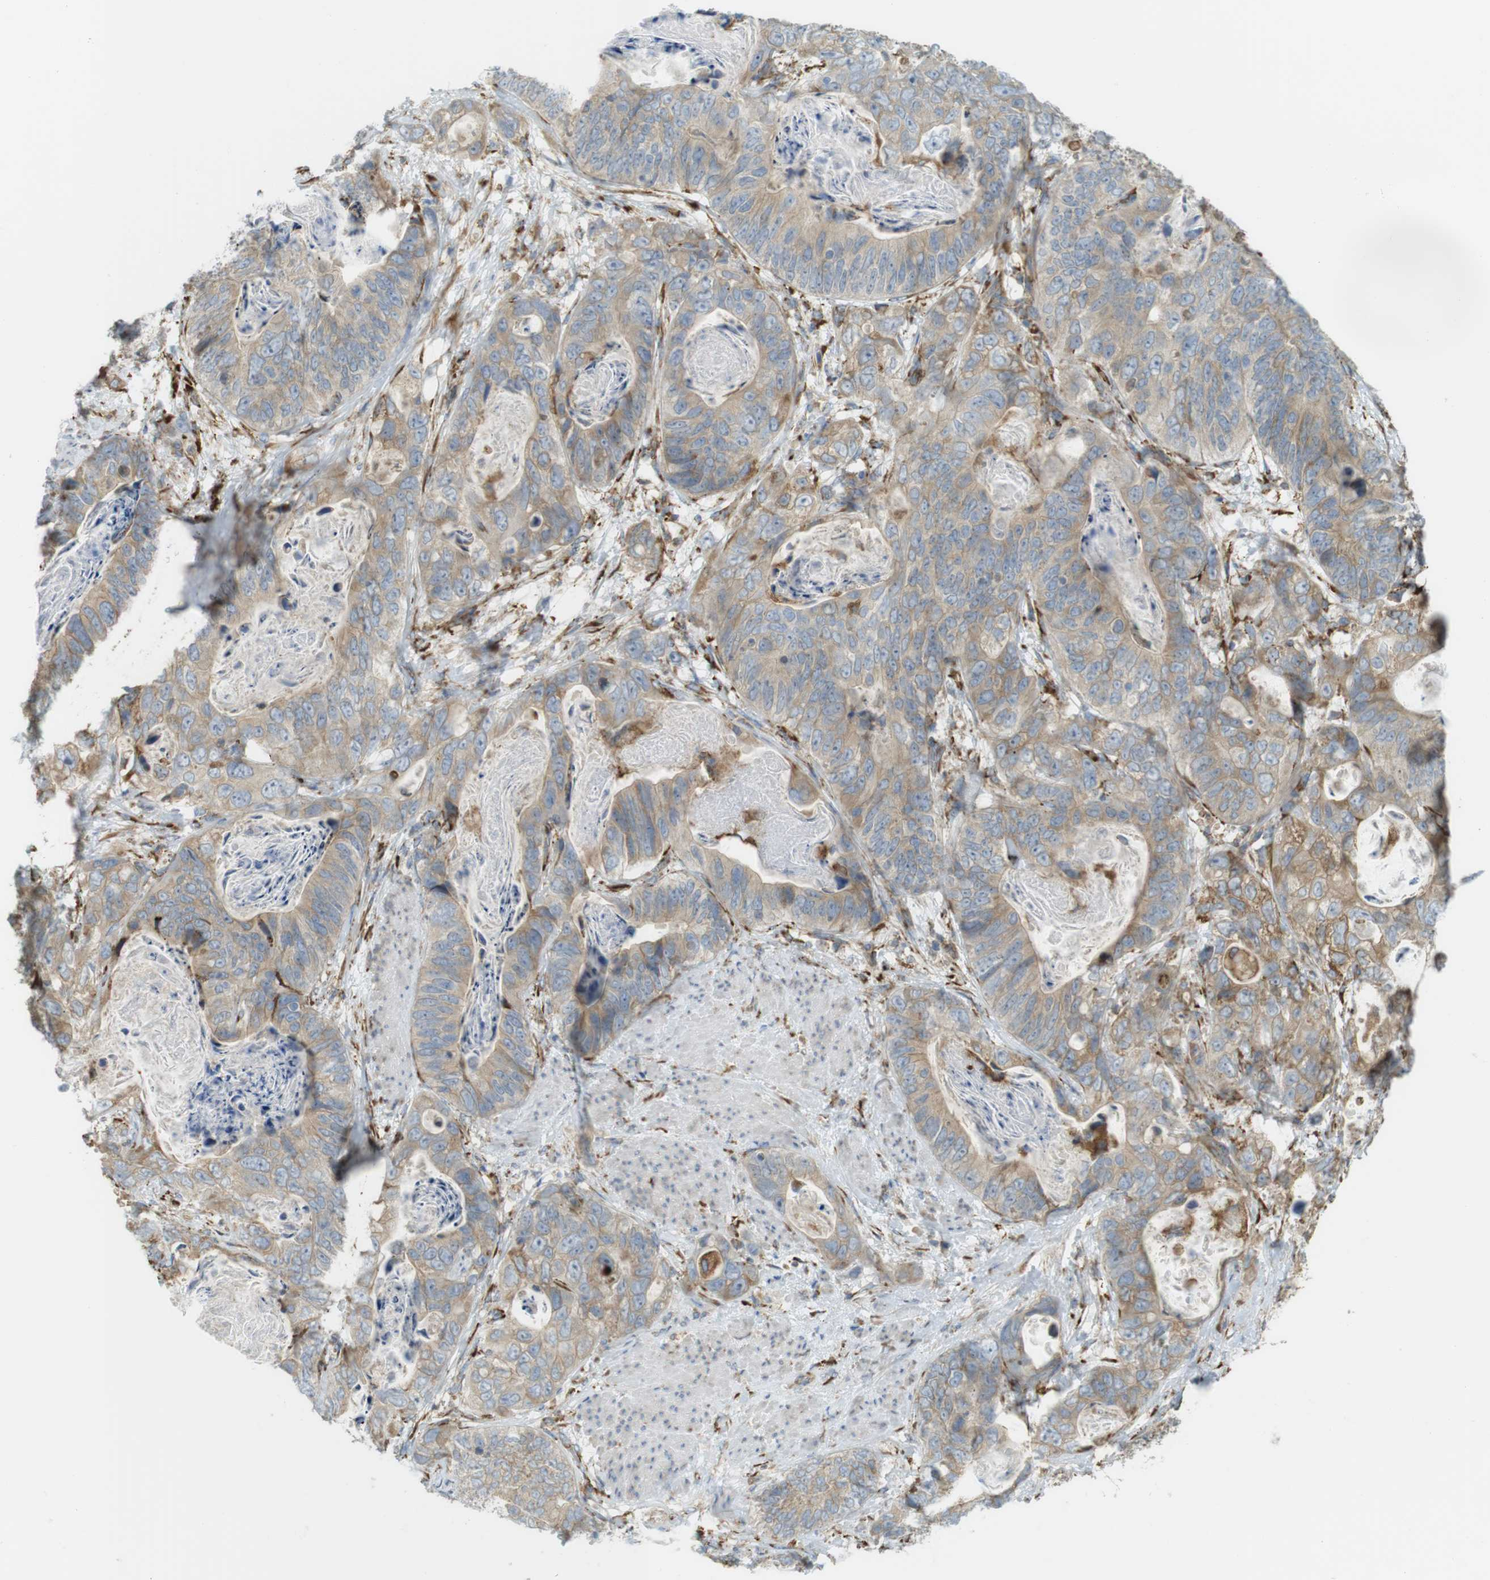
{"staining": {"intensity": "weak", "quantity": "<25%", "location": "cytoplasmic/membranous"}, "tissue": "stomach cancer", "cell_type": "Tumor cells", "image_type": "cancer", "snomed": [{"axis": "morphology", "description": "Adenocarcinoma, NOS"}, {"axis": "topography", "description": "Stomach"}], "caption": "Immunohistochemistry histopathology image of neoplastic tissue: human stomach adenocarcinoma stained with DAB displays no significant protein staining in tumor cells.", "gene": "MBOAT2", "patient": {"sex": "female", "age": 89}}